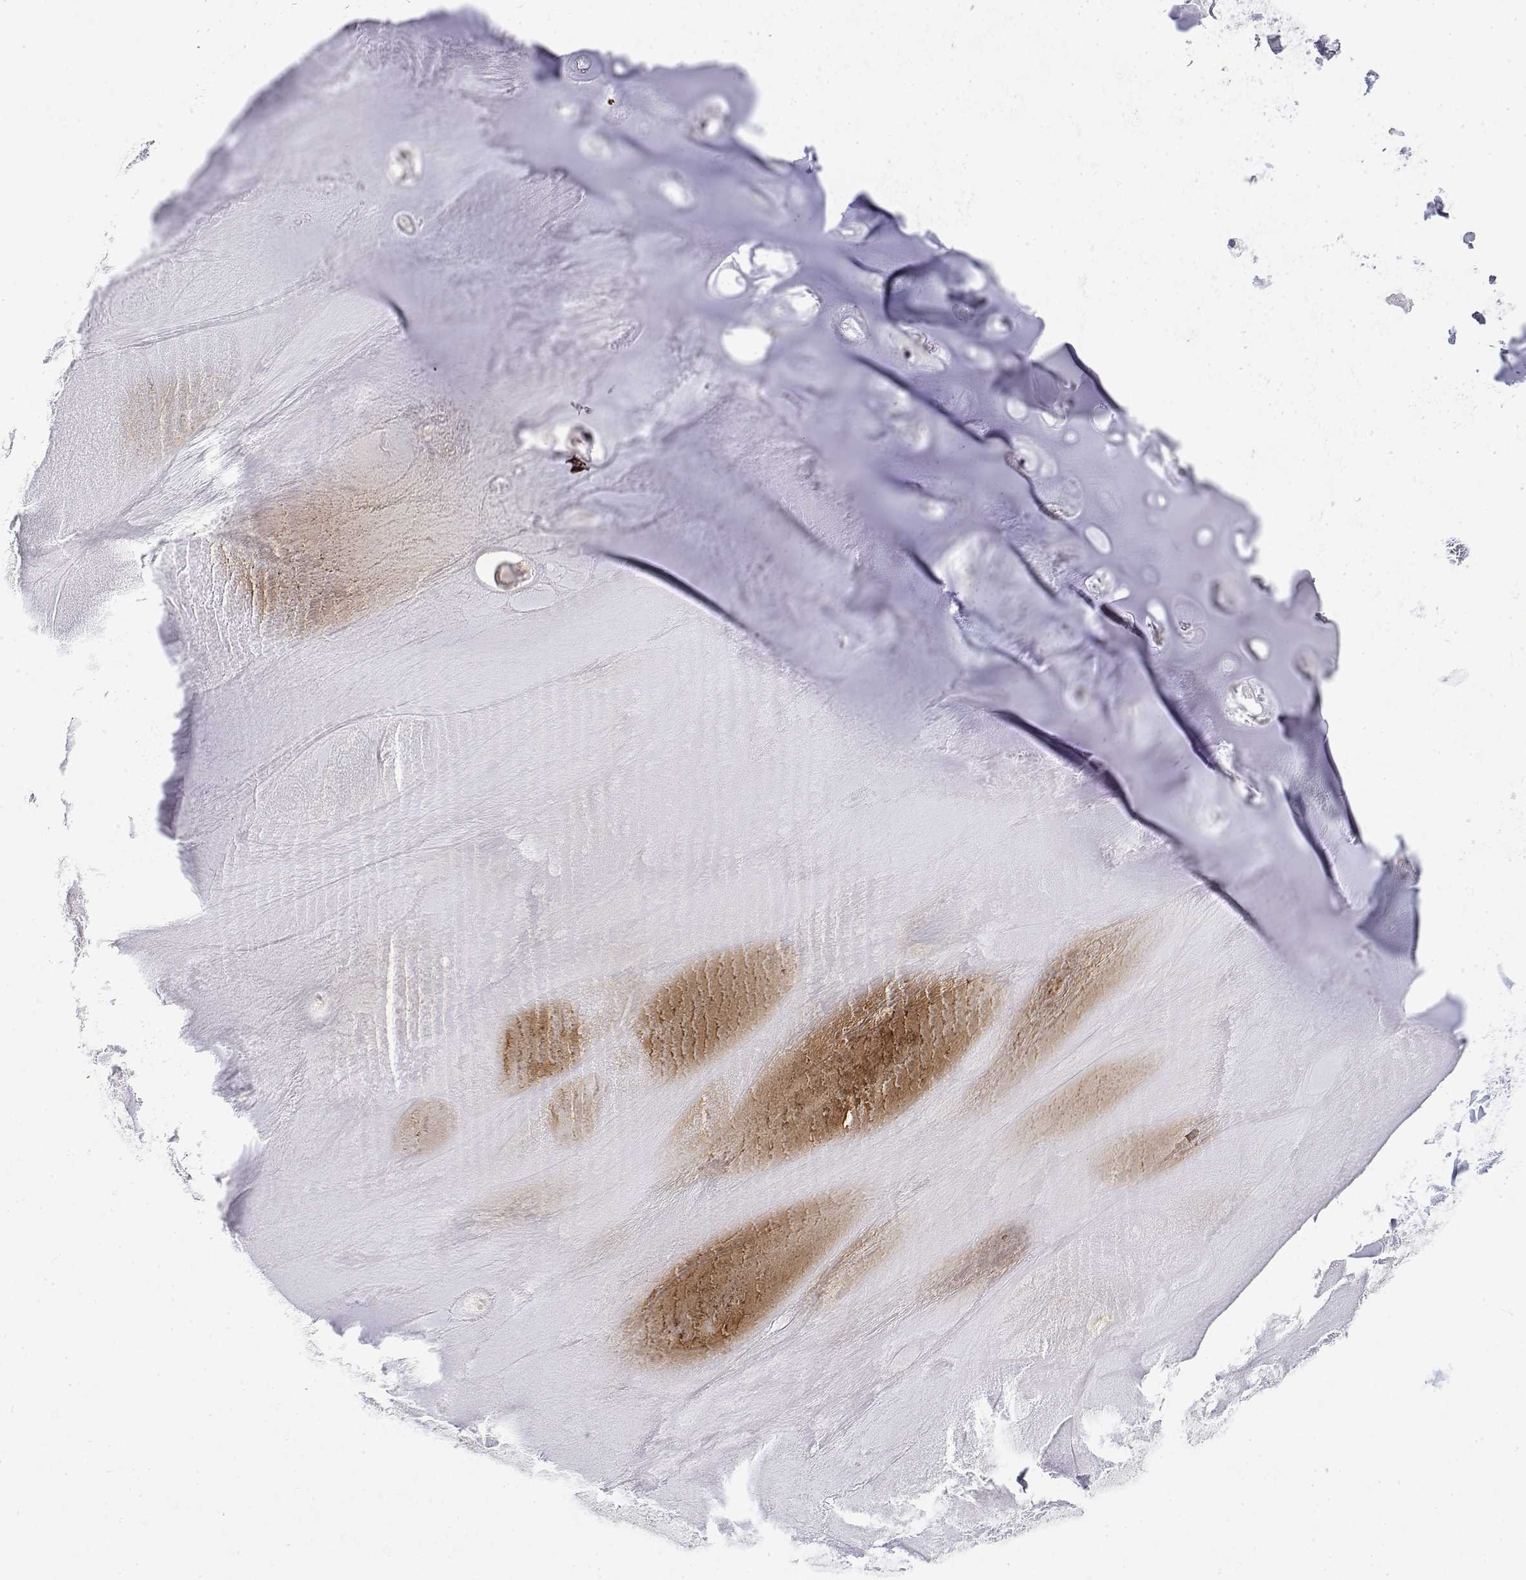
{"staining": {"intensity": "negative", "quantity": "none", "location": "none"}, "tissue": "adipose tissue", "cell_type": "Adipocytes", "image_type": "normal", "snomed": [{"axis": "morphology", "description": "Normal tissue, NOS"}, {"axis": "morphology", "description": "Squamous cell carcinoma, NOS"}, {"axis": "topography", "description": "Cartilage tissue"}, {"axis": "topography", "description": "Bronchus"}, {"axis": "topography", "description": "Lung"}], "caption": "High magnification brightfield microscopy of unremarkable adipose tissue stained with DAB (brown) and counterstained with hematoxylin (blue): adipocytes show no significant positivity.", "gene": "IGFBP4", "patient": {"sex": "male", "age": 66}}